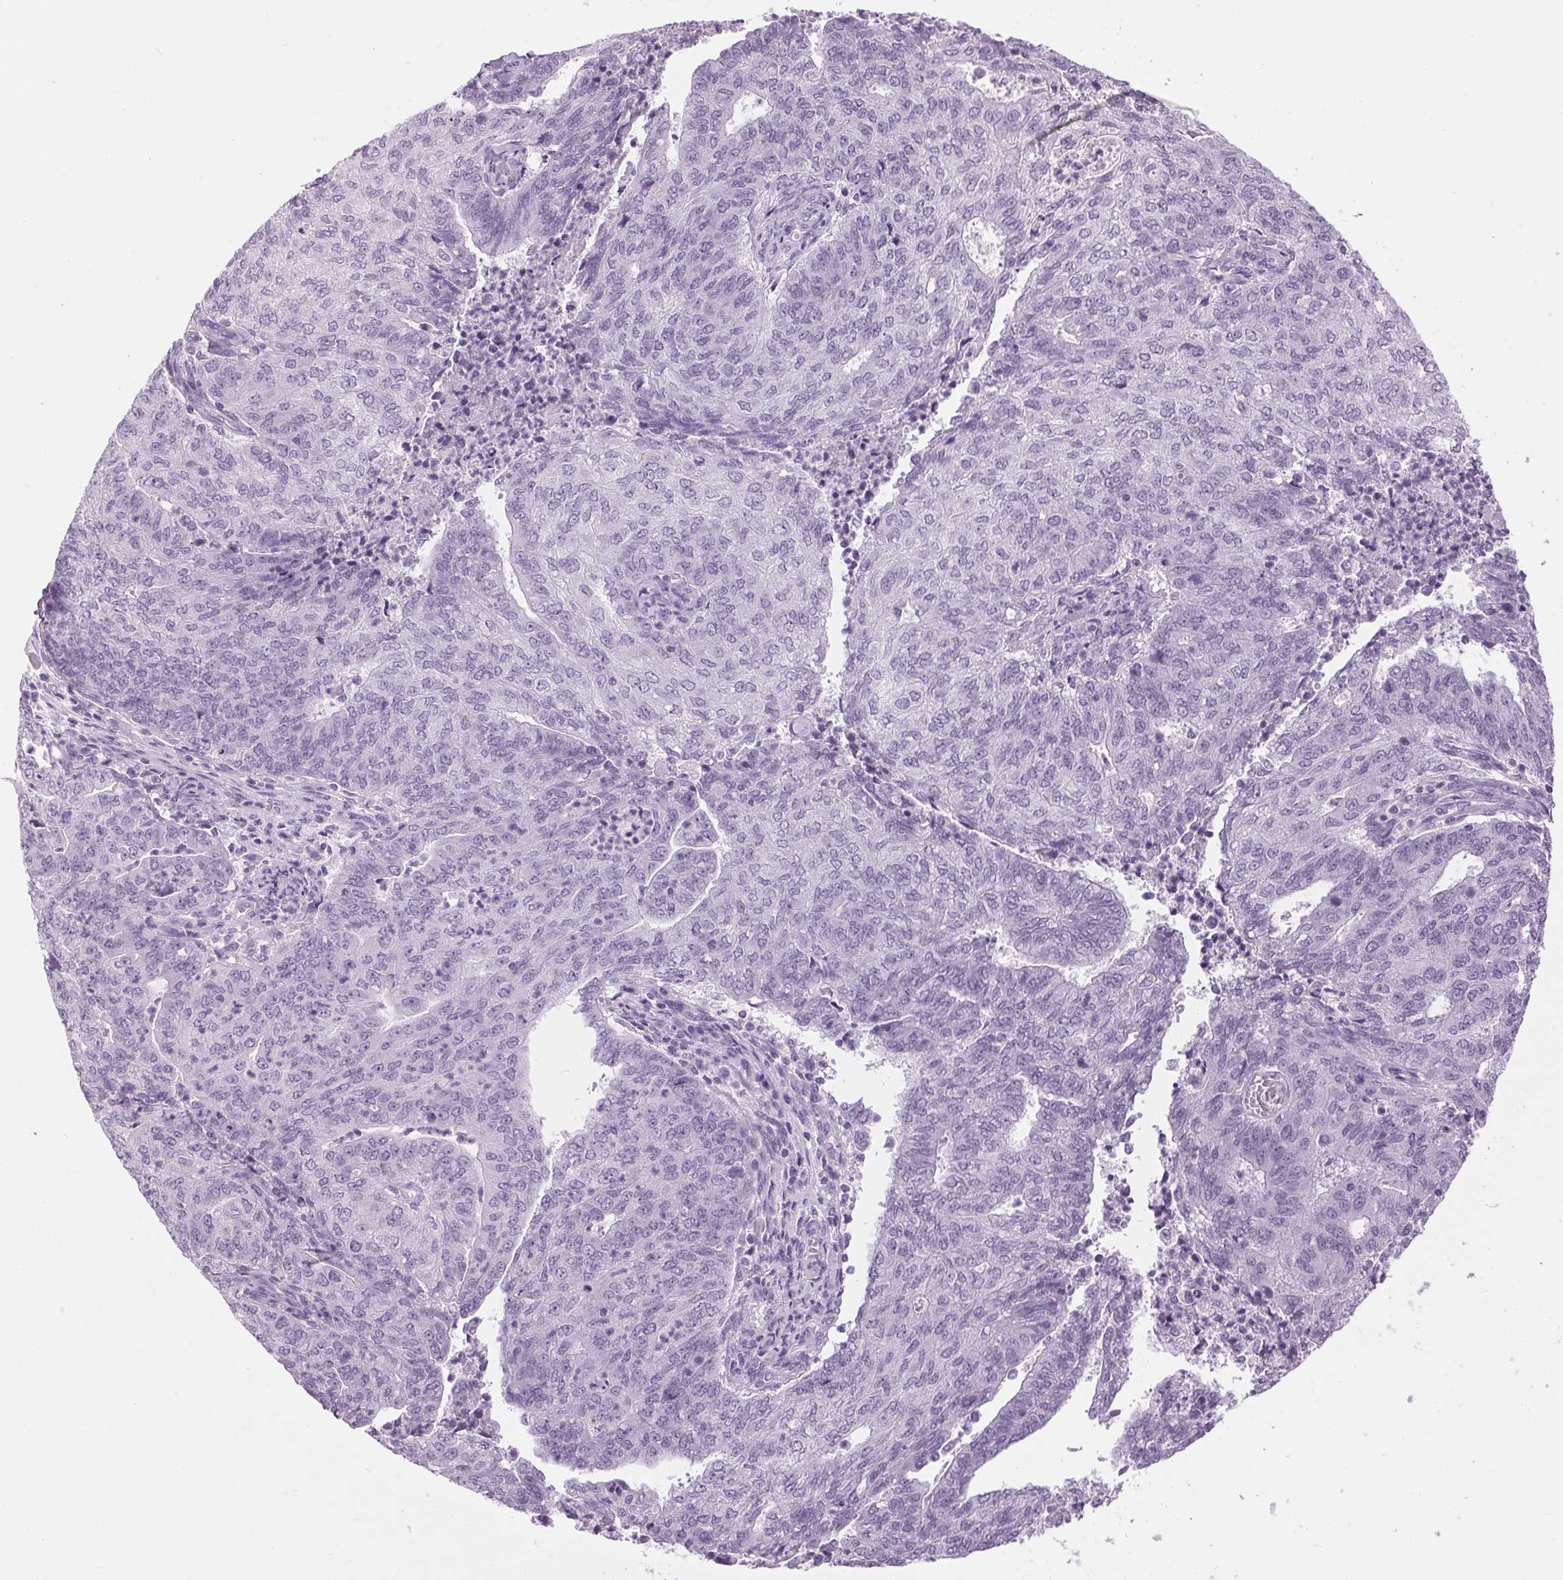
{"staining": {"intensity": "negative", "quantity": "none", "location": "none"}, "tissue": "endometrial cancer", "cell_type": "Tumor cells", "image_type": "cancer", "snomed": [{"axis": "morphology", "description": "Adenocarcinoma, NOS"}, {"axis": "topography", "description": "Endometrium"}], "caption": "DAB (3,3'-diaminobenzidine) immunohistochemical staining of human endometrial cancer (adenocarcinoma) reveals no significant staining in tumor cells.", "gene": "SP7", "patient": {"sex": "female", "age": 82}}